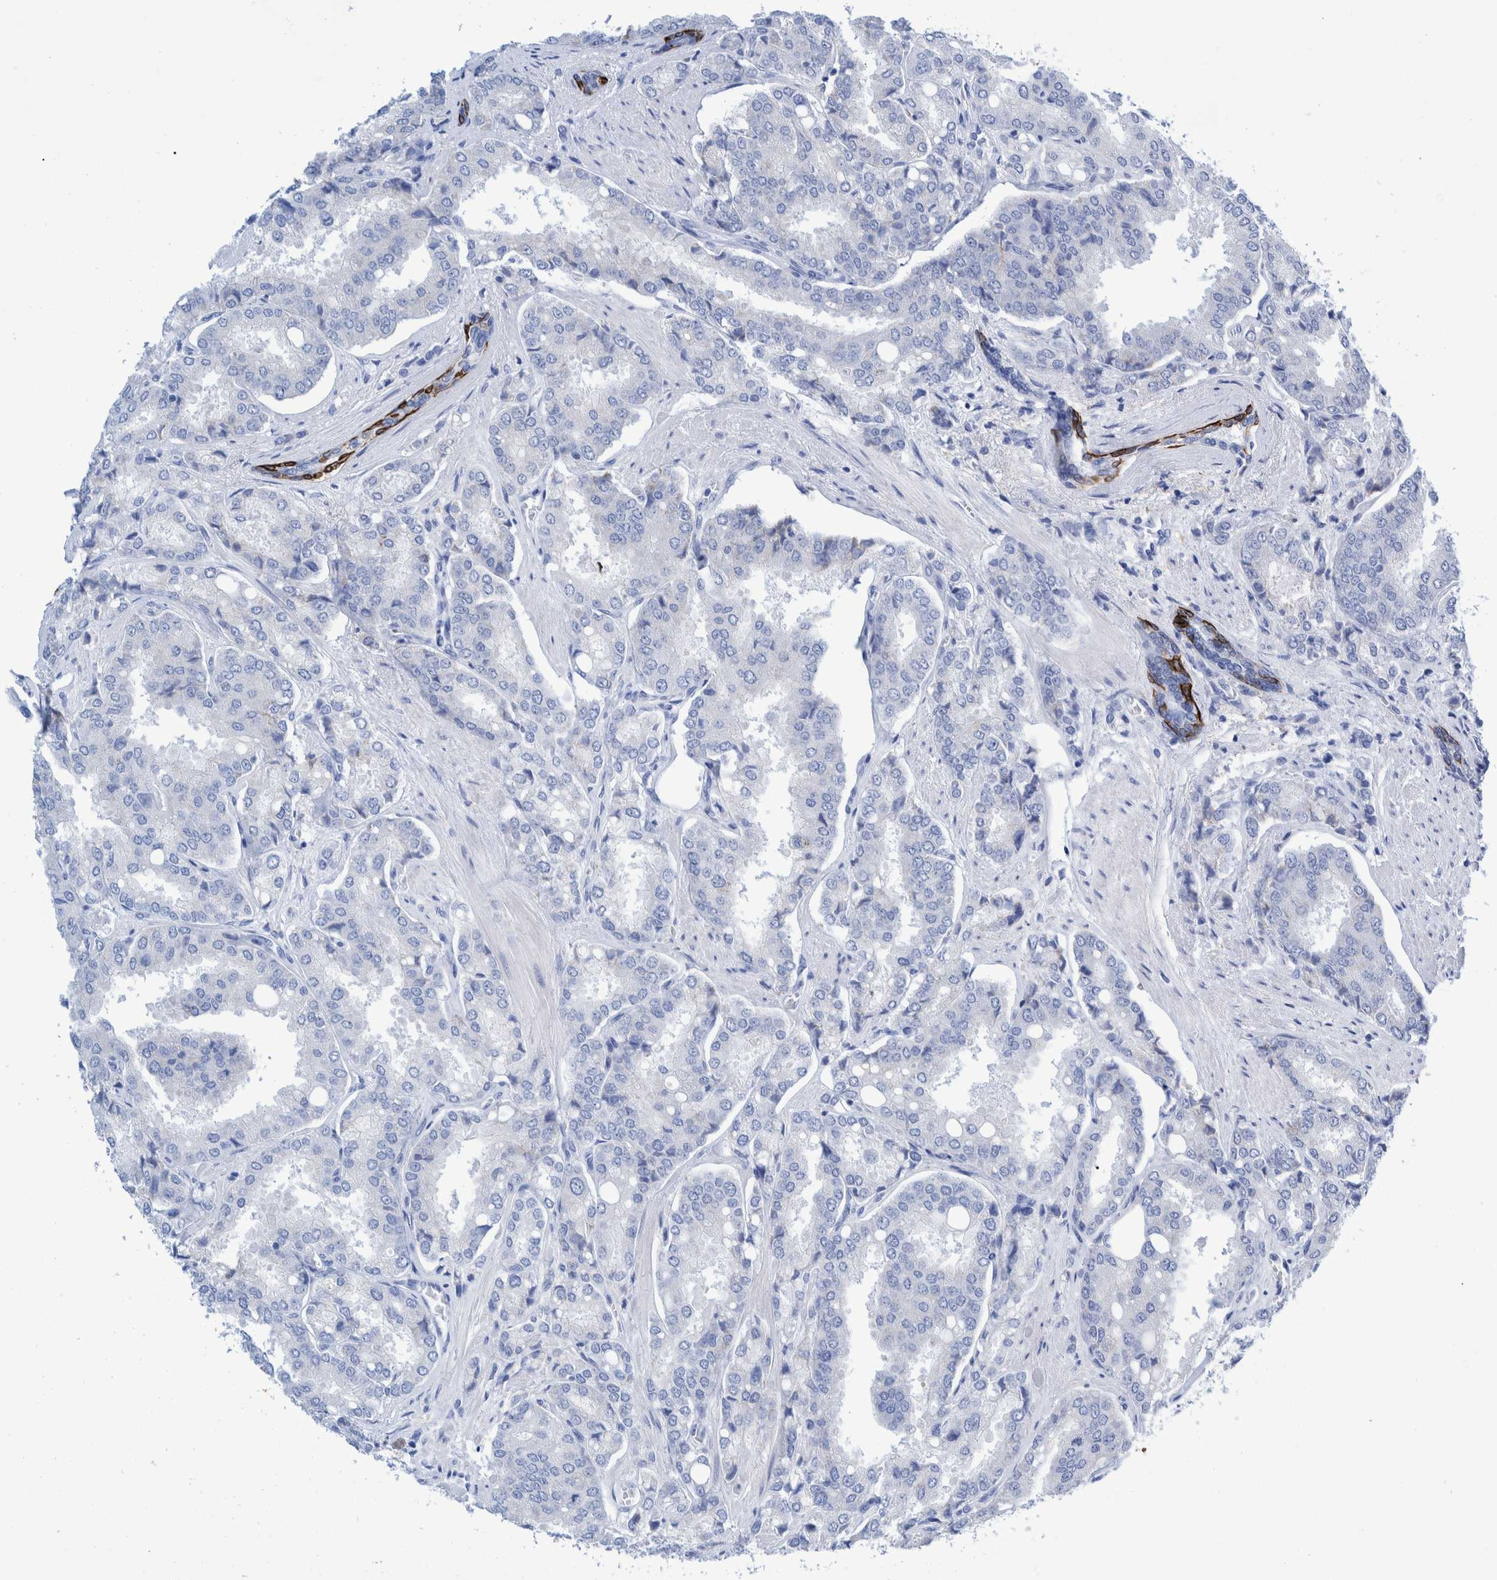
{"staining": {"intensity": "negative", "quantity": "none", "location": "none"}, "tissue": "prostate cancer", "cell_type": "Tumor cells", "image_type": "cancer", "snomed": [{"axis": "morphology", "description": "Adenocarcinoma, High grade"}, {"axis": "topography", "description": "Prostate"}], "caption": "High-grade adenocarcinoma (prostate) was stained to show a protein in brown. There is no significant positivity in tumor cells. (Brightfield microscopy of DAB (3,3'-diaminobenzidine) immunohistochemistry (IHC) at high magnification).", "gene": "KRT14", "patient": {"sex": "male", "age": 50}}